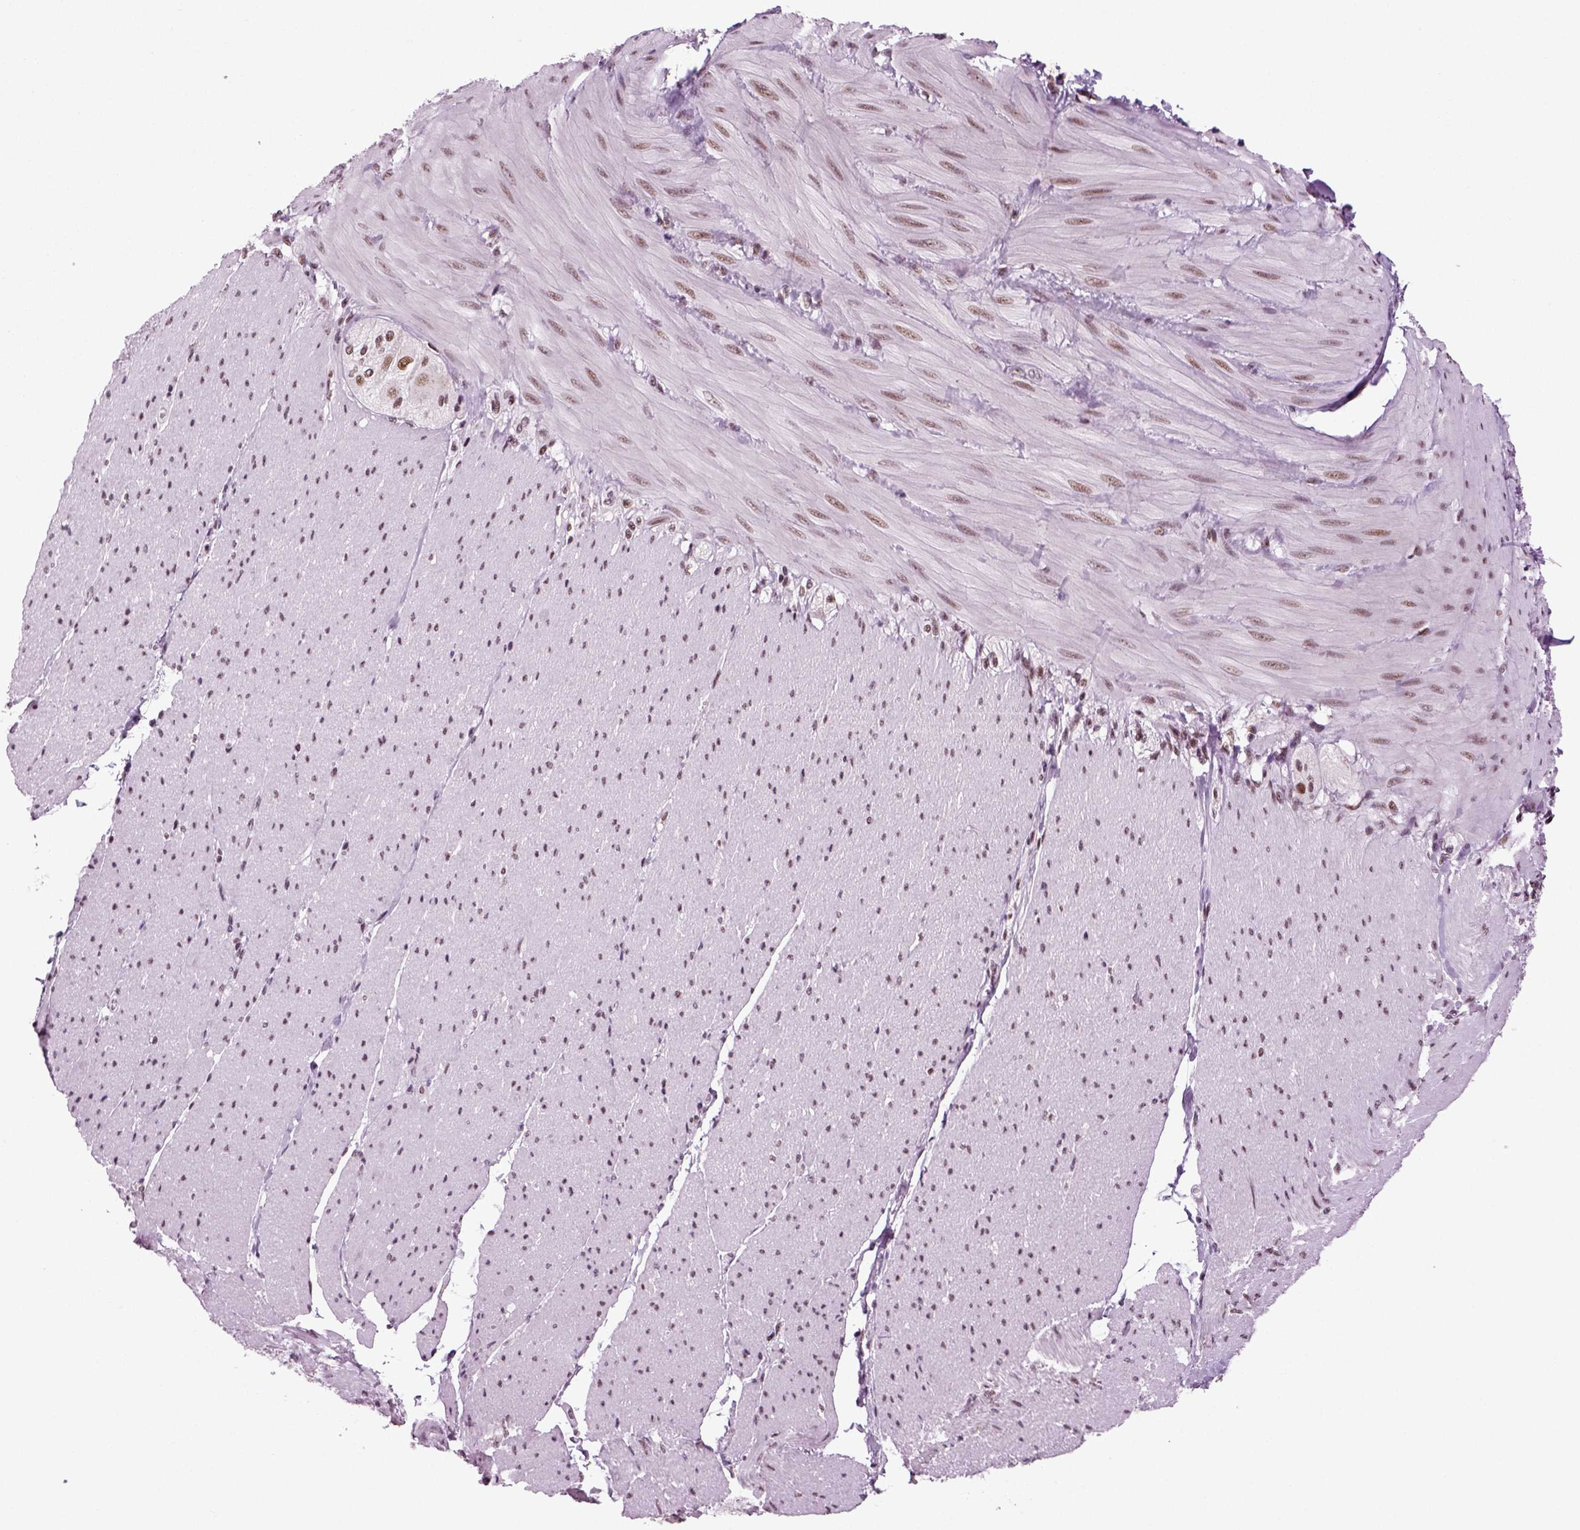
{"staining": {"intensity": "negative", "quantity": "none", "location": "none"}, "tissue": "adipose tissue", "cell_type": "Adipocytes", "image_type": "normal", "snomed": [{"axis": "morphology", "description": "Normal tissue, NOS"}, {"axis": "topography", "description": "Smooth muscle"}, {"axis": "topography", "description": "Duodenum"}, {"axis": "topography", "description": "Peripheral nerve tissue"}], "caption": "Micrograph shows no significant protein staining in adipocytes of unremarkable adipose tissue. (Immunohistochemistry (ihc), brightfield microscopy, high magnification).", "gene": "RCOR3", "patient": {"sex": "female", "age": 61}}